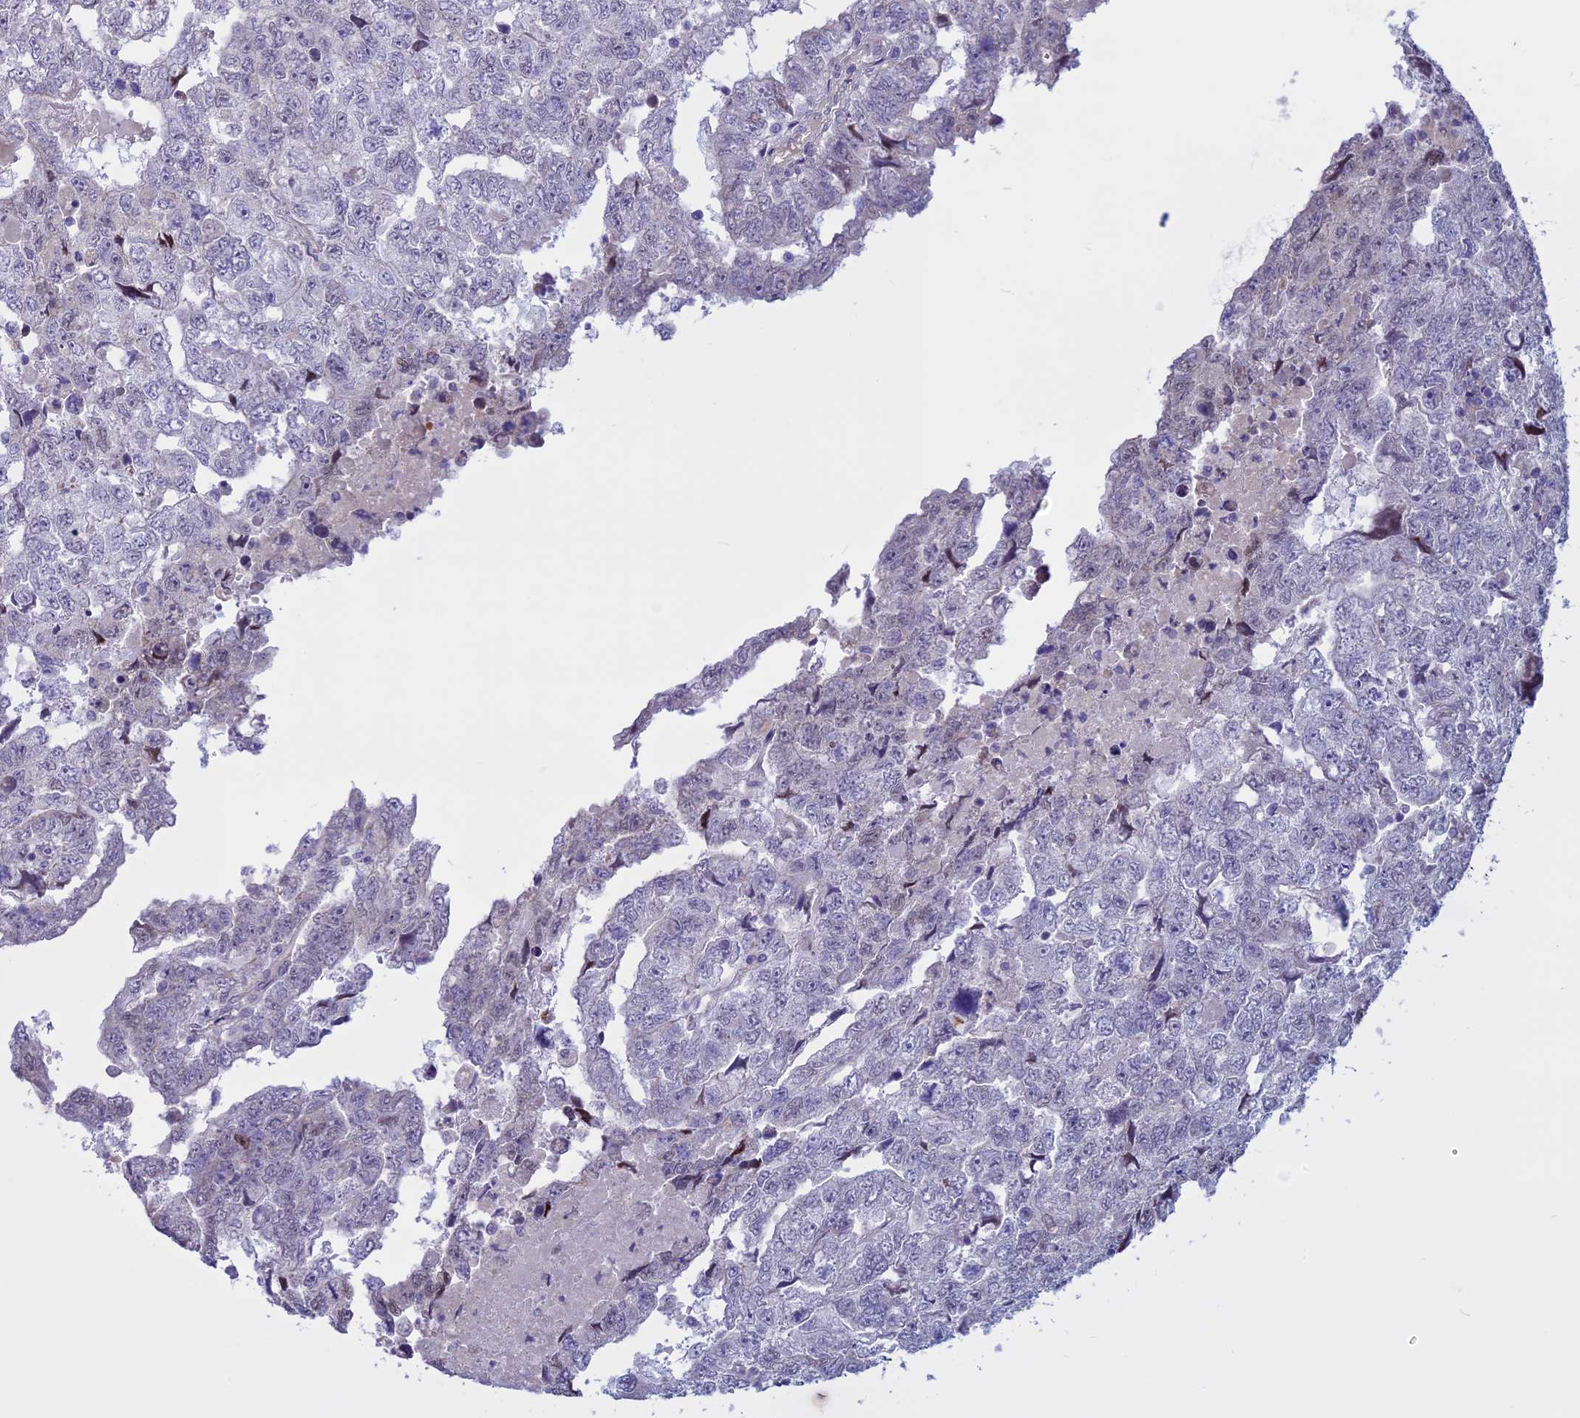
{"staining": {"intensity": "negative", "quantity": "none", "location": "none"}, "tissue": "testis cancer", "cell_type": "Tumor cells", "image_type": "cancer", "snomed": [{"axis": "morphology", "description": "Carcinoma, Embryonal, NOS"}, {"axis": "topography", "description": "Testis"}], "caption": "DAB (3,3'-diaminobenzidine) immunohistochemical staining of testis embryonal carcinoma demonstrates no significant positivity in tumor cells.", "gene": "SPHKAP", "patient": {"sex": "male", "age": 36}}